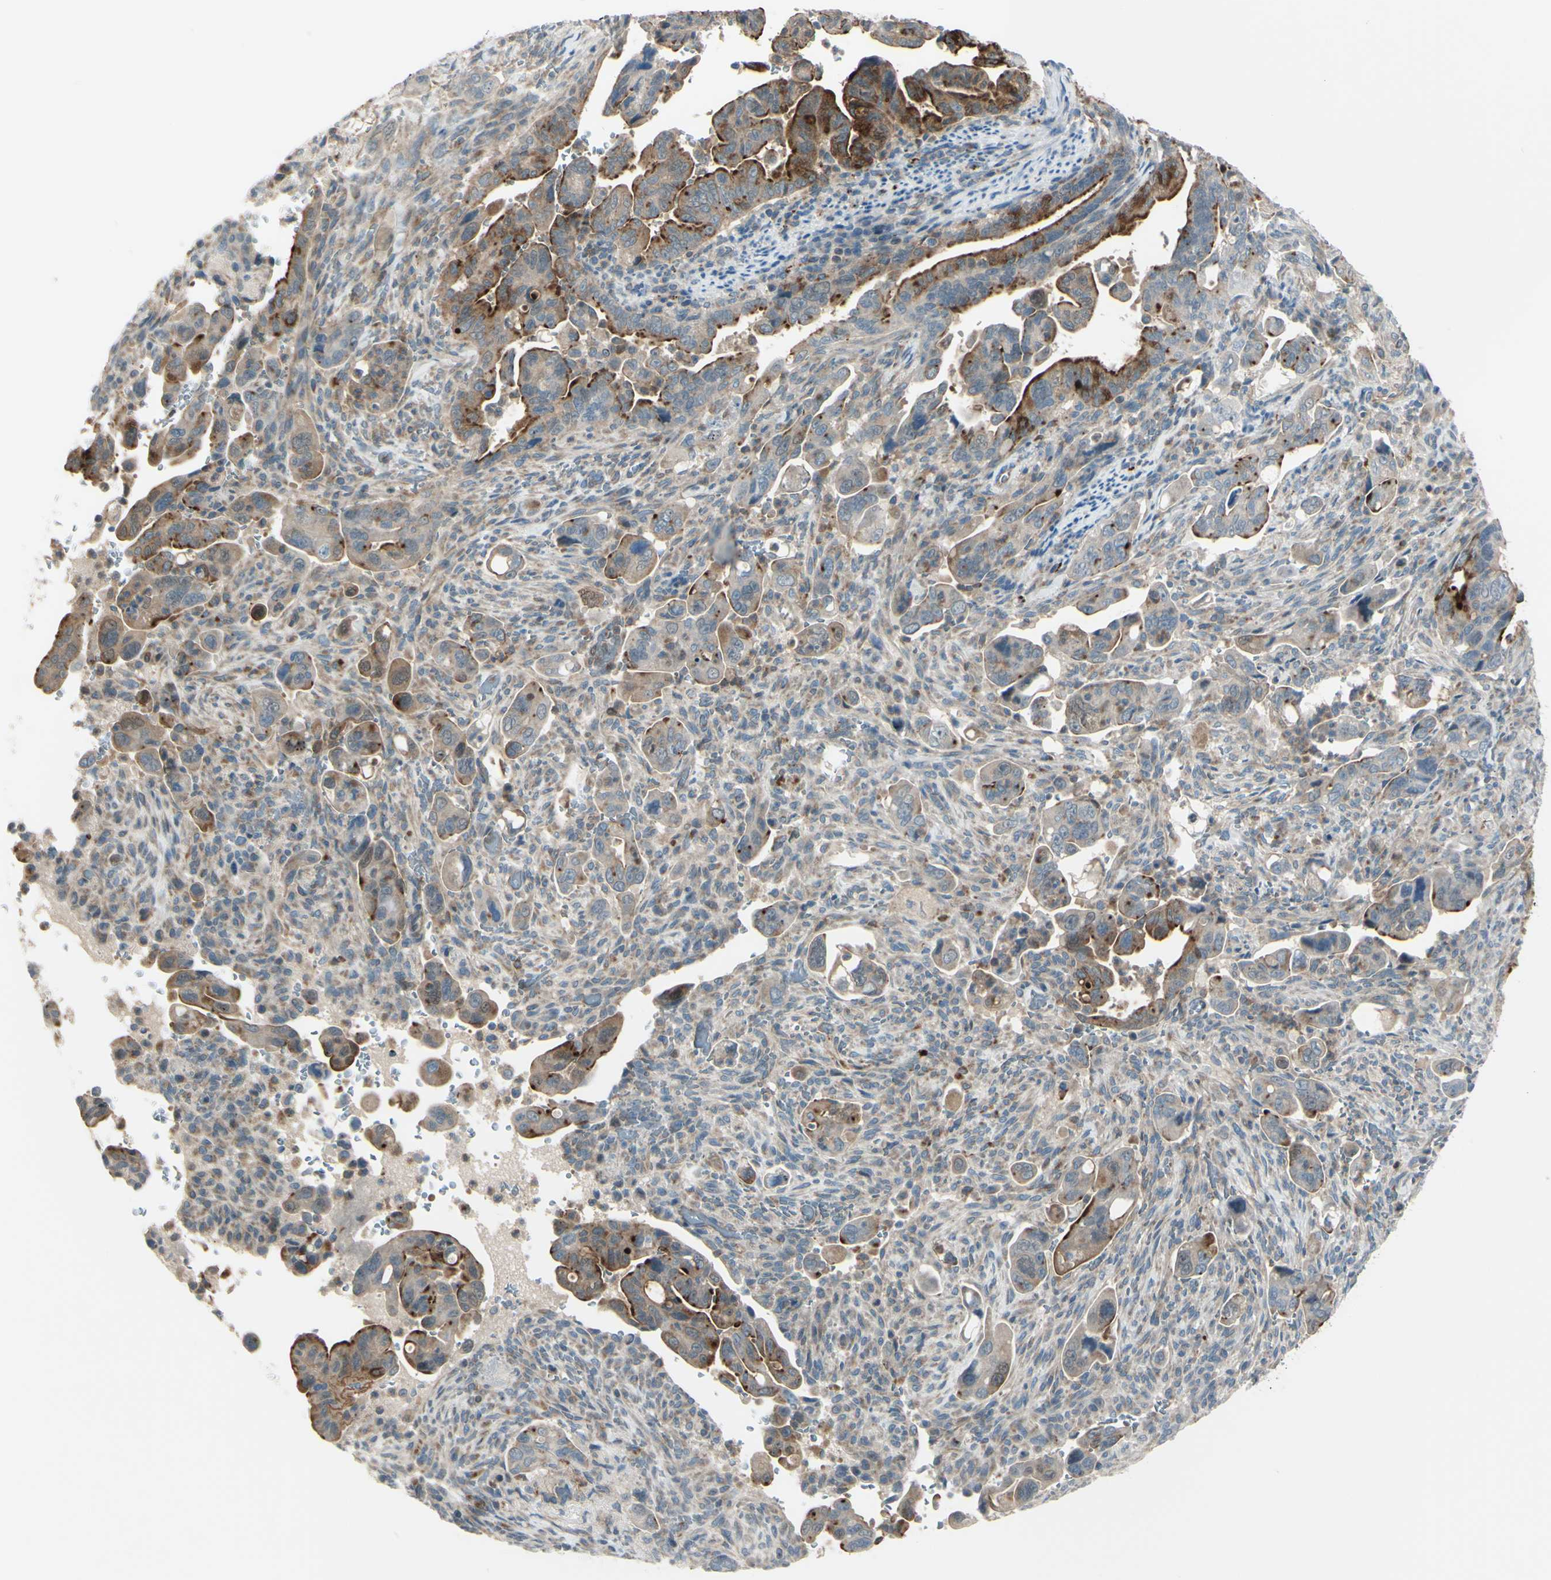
{"staining": {"intensity": "strong", "quantity": "<25%", "location": "cytoplasmic/membranous"}, "tissue": "pancreatic cancer", "cell_type": "Tumor cells", "image_type": "cancer", "snomed": [{"axis": "morphology", "description": "Adenocarcinoma, NOS"}, {"axis": "topography", "description": "Pancreas"}], "caption": "Adenocarcinoma (pancreatic) stained with a brown dye displays strong cytoplasmic/membranous positive staining in approximately <25% of tumor cells.", "gene": "LMTK2", "patient": {"sex": "male", "age": 70}}